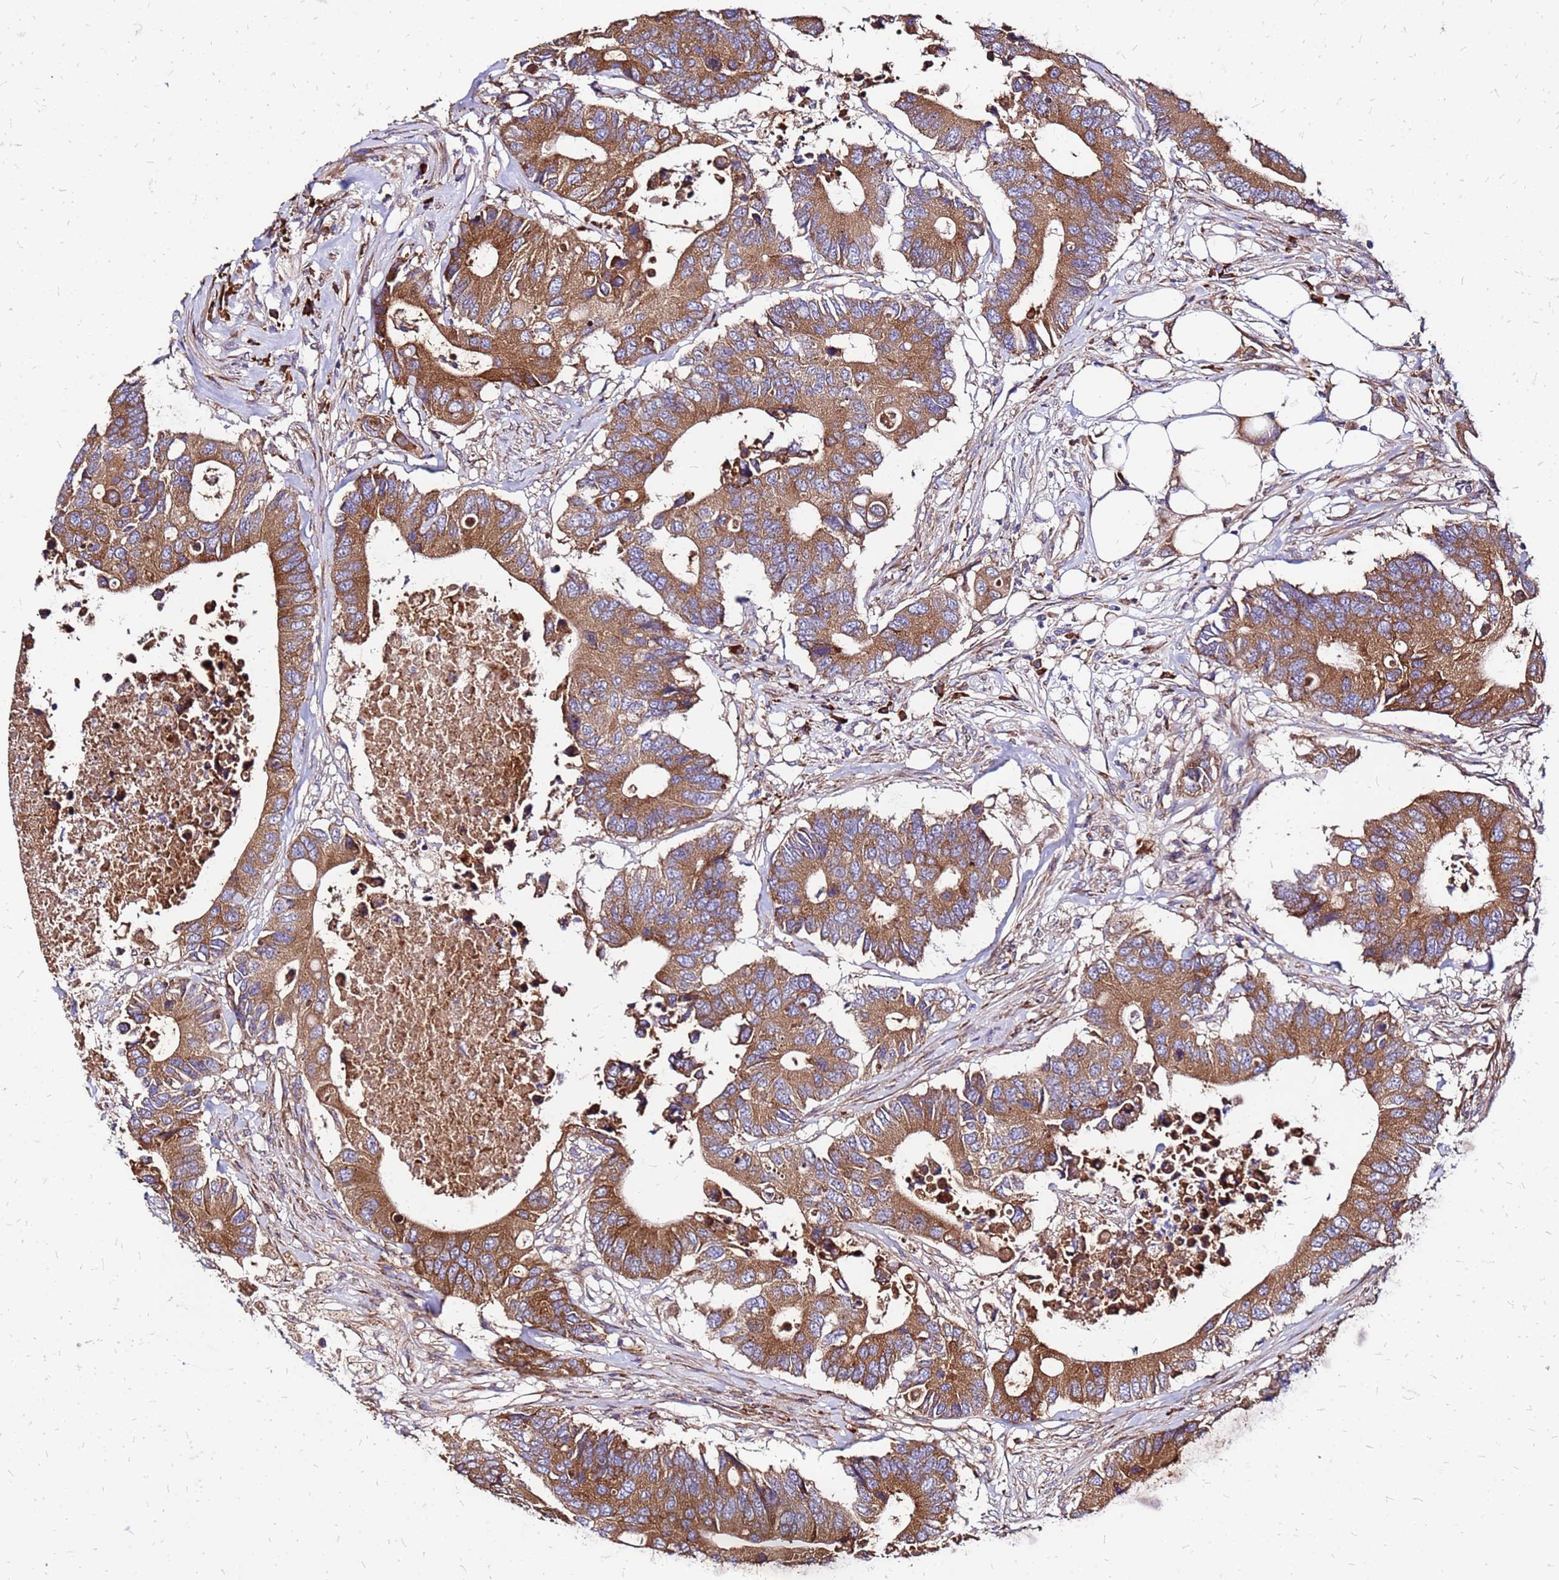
{"staining": {"intensity": "strong", "quantity": ">75%", "location": "cytoplasmic/membranous"}, "tissue": "colorectal cancer", "cell_type": "Tumor cells", "image_type": "cancer", "snomed": [{"axis": "morphology", "description": "Adenocarcinoma, NOS"}, {"axis": "topography", "description": "Colon"}], "caption": "Tumor cells show high levels of strong cytoplasmic/membranous staining in approximately >75% of cells in human adenocarcinoma (colorectal).", "gene": "VMO1", "patient": {"sex": "male", "age": 71}}